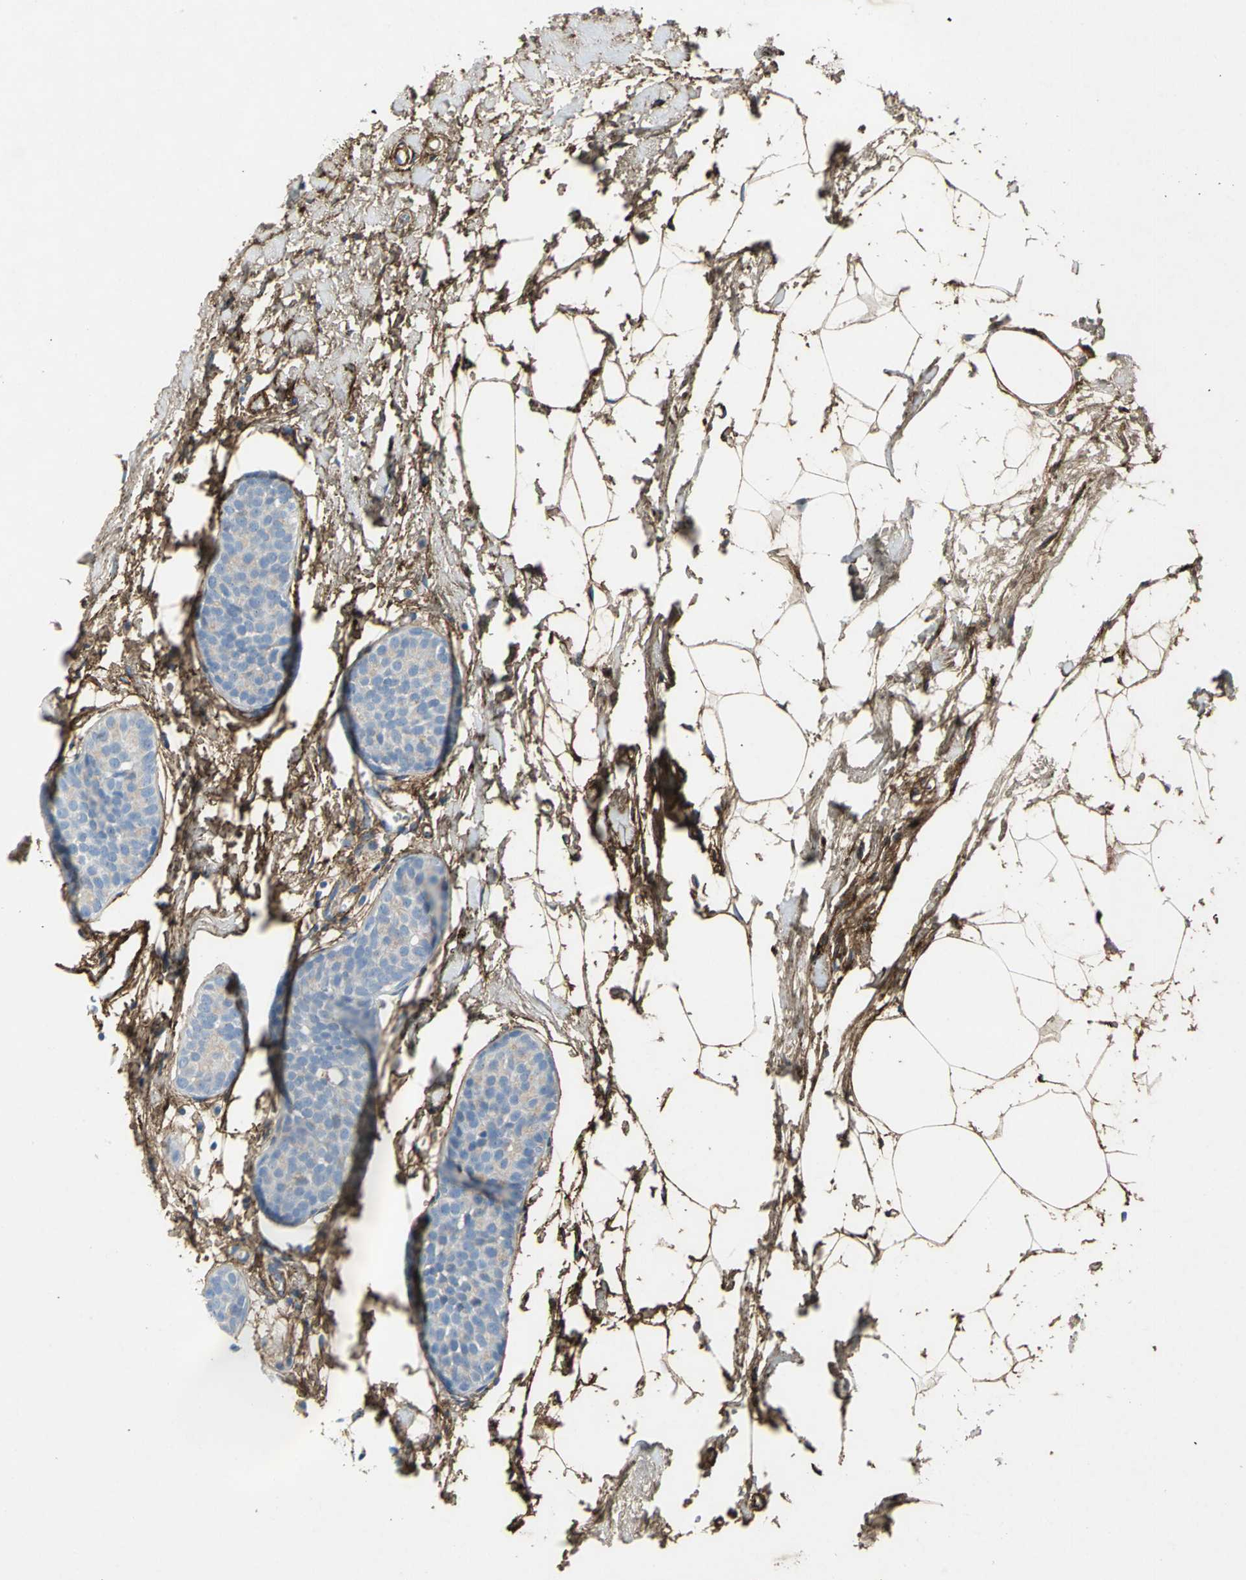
{"staining": {"intensity": "negative", "quantity": "none", "location": "none"}, "tissue": "breast cancer", "cell_type": "Tumor cells", "image_type": "cancer", "snomed": [{"axis": "morphology", "description": "Lobular carcinoma, in situ"}, {"axis": "morphology", "description": "Lobular carcinoma"}, {"axis": "topography", "description": "Breast"}], "caption": "This is an immunohistochemistry photomicrograph of human breast cancer (lobular carcinoma). There is no positivity in tumor cells.", "gene": "EFNB3", "patient": {"sex": "female", "age": 41}}